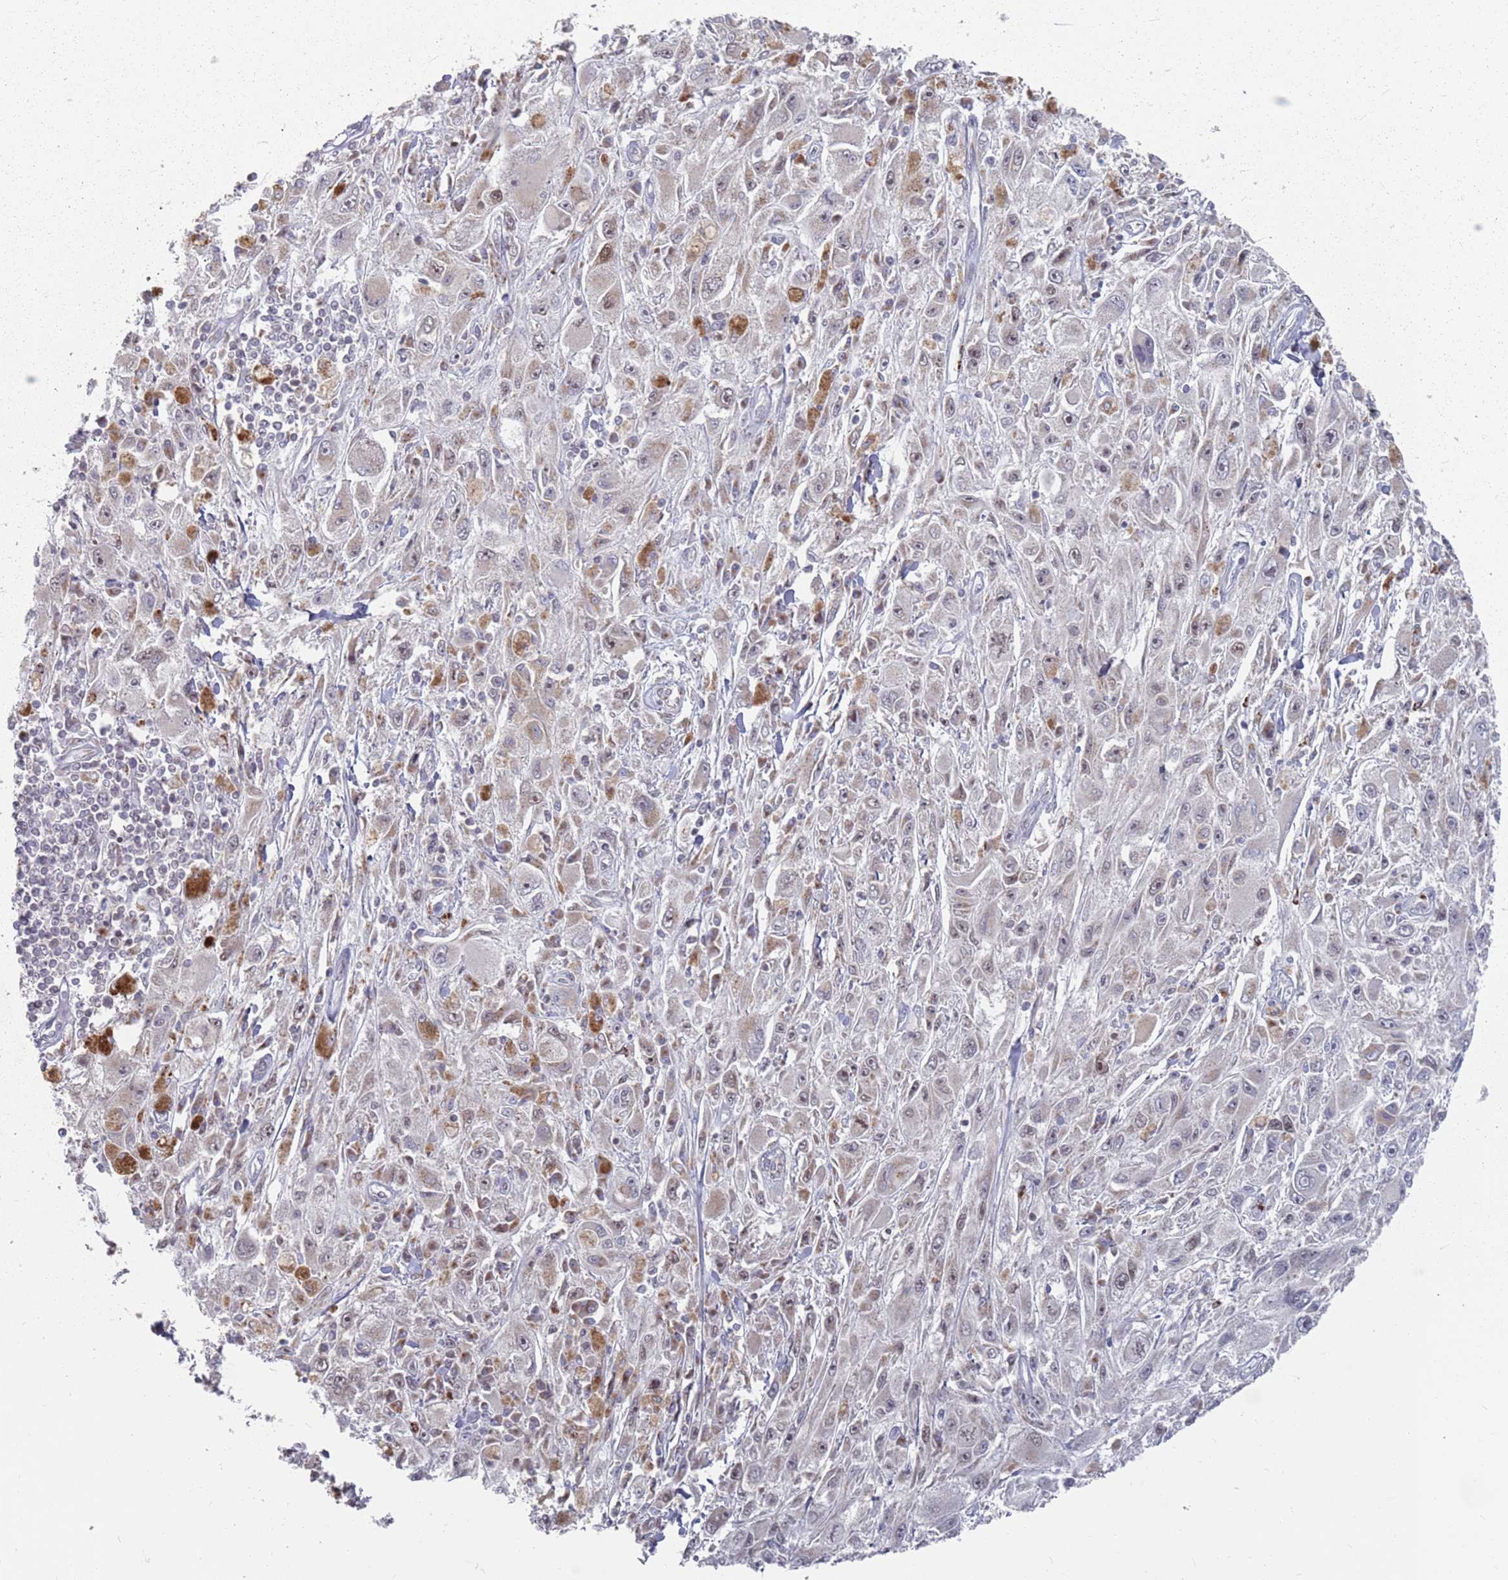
{"staining": {"intensity": "negative", "quantity": "none", "location": "none"}, "tissue": "melanoma", "cell_type": "Tumor cells", "image_type": "cancer", "snomed": [{"axis": "morphology", "description": "Malignant melanoma, Metastatic site"}, {"axis": "topography", "description": "Skin"}], "caption": "Tumor cells show no significant protein expression in malignant melanoma (metastatic site).", "gene": "FMO4", "patient": {"sex": "male", "age": 53}}